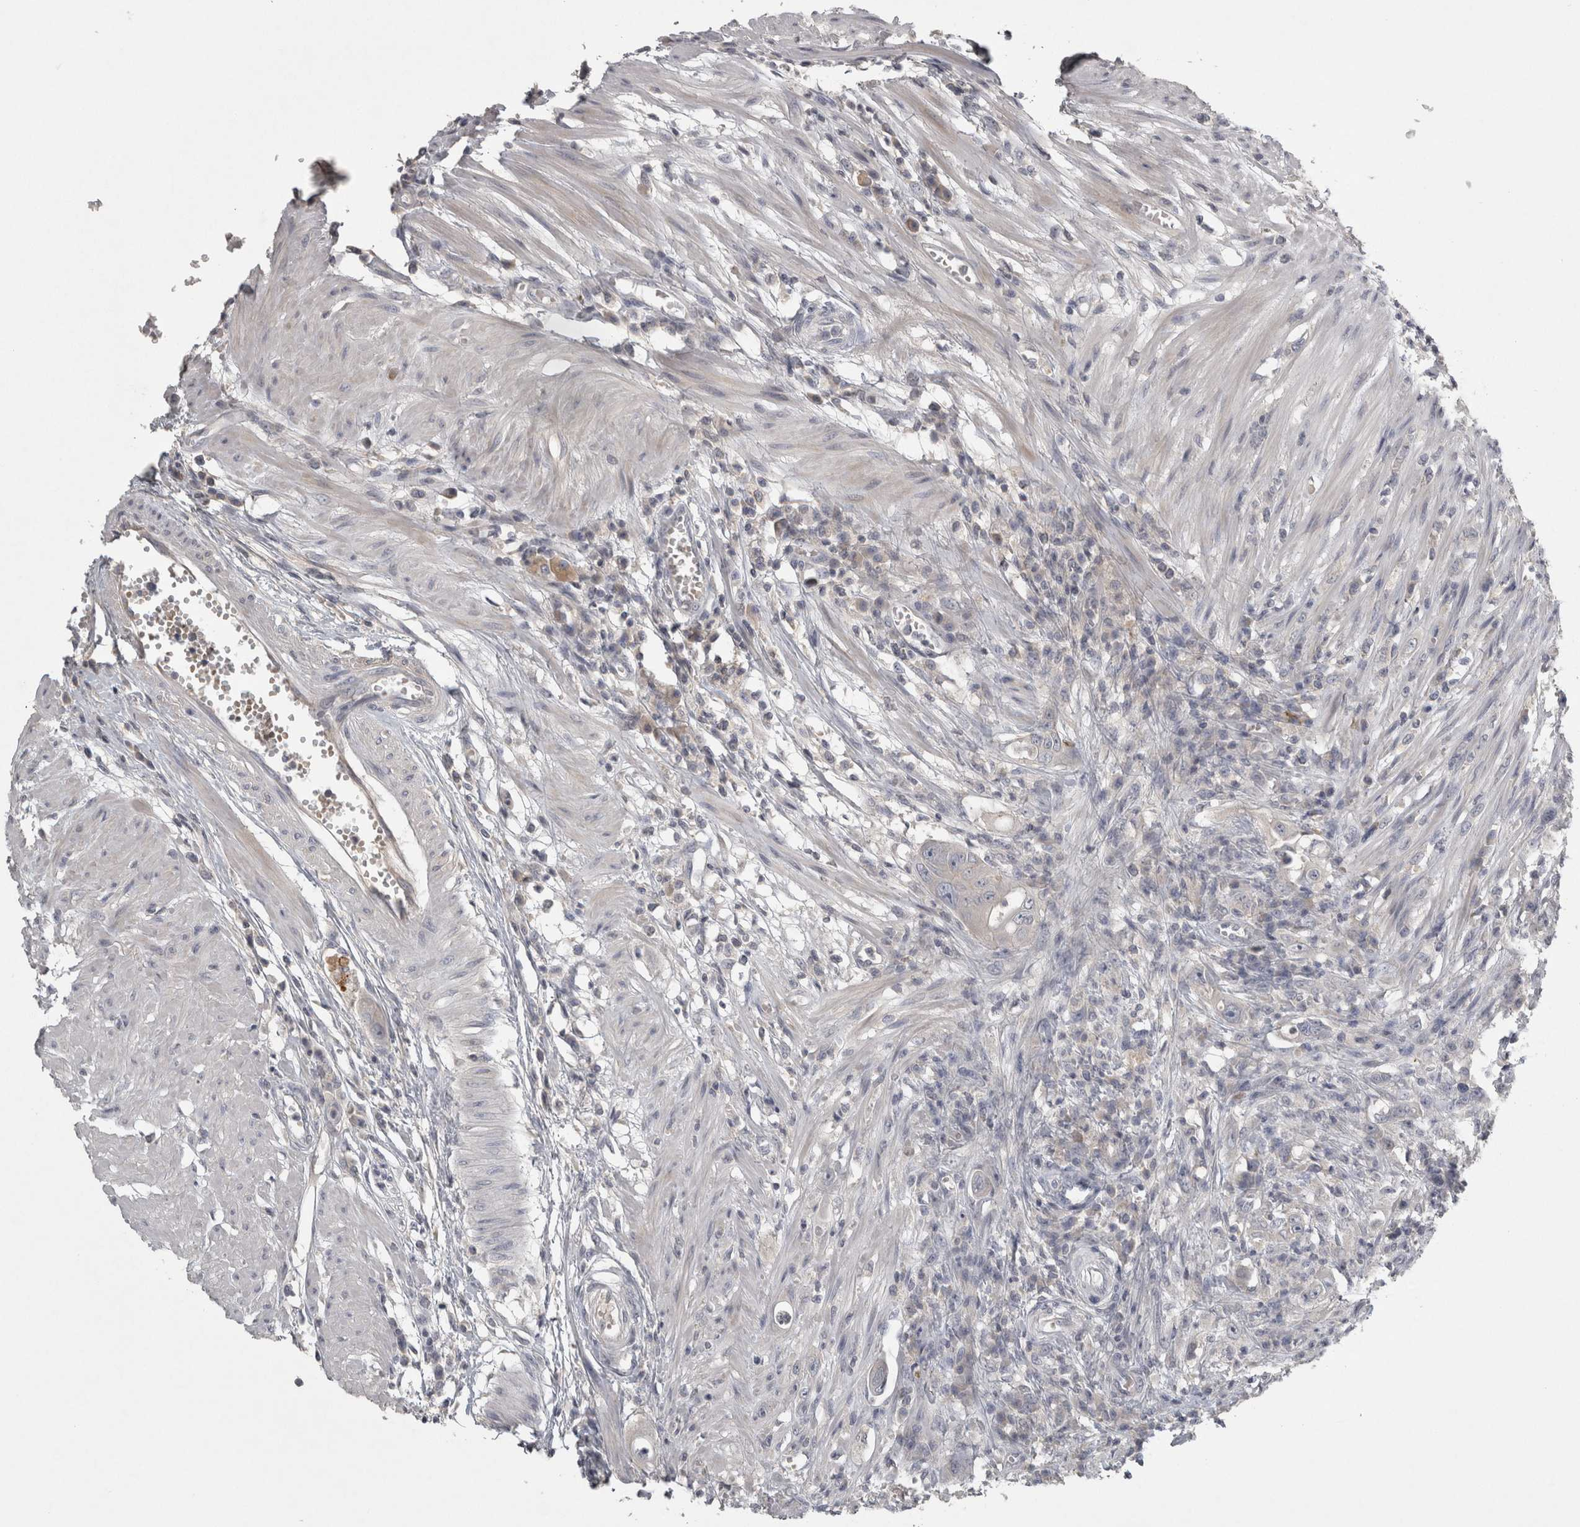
{"staining": {"intensity": "negative", "quantity": "none", "location": "none"}, "tissue": "colorectal cancer", "cell_type": "Tumor cells", "image_type": "cancer", "snomed": [{"axis": "morphology", "description": "Adenoma, NOS"}, {"axis": "morphology", "description": "Adenocarcinoma, NOS"}, {"axis": "topography", "description": "Colon"}], "caption": "Tumor cells show no significant positivity in colorectal cancer (adenocarcinoma).", "gene": "ENPP7", "patient": {"sex": "male", "age": 79}}